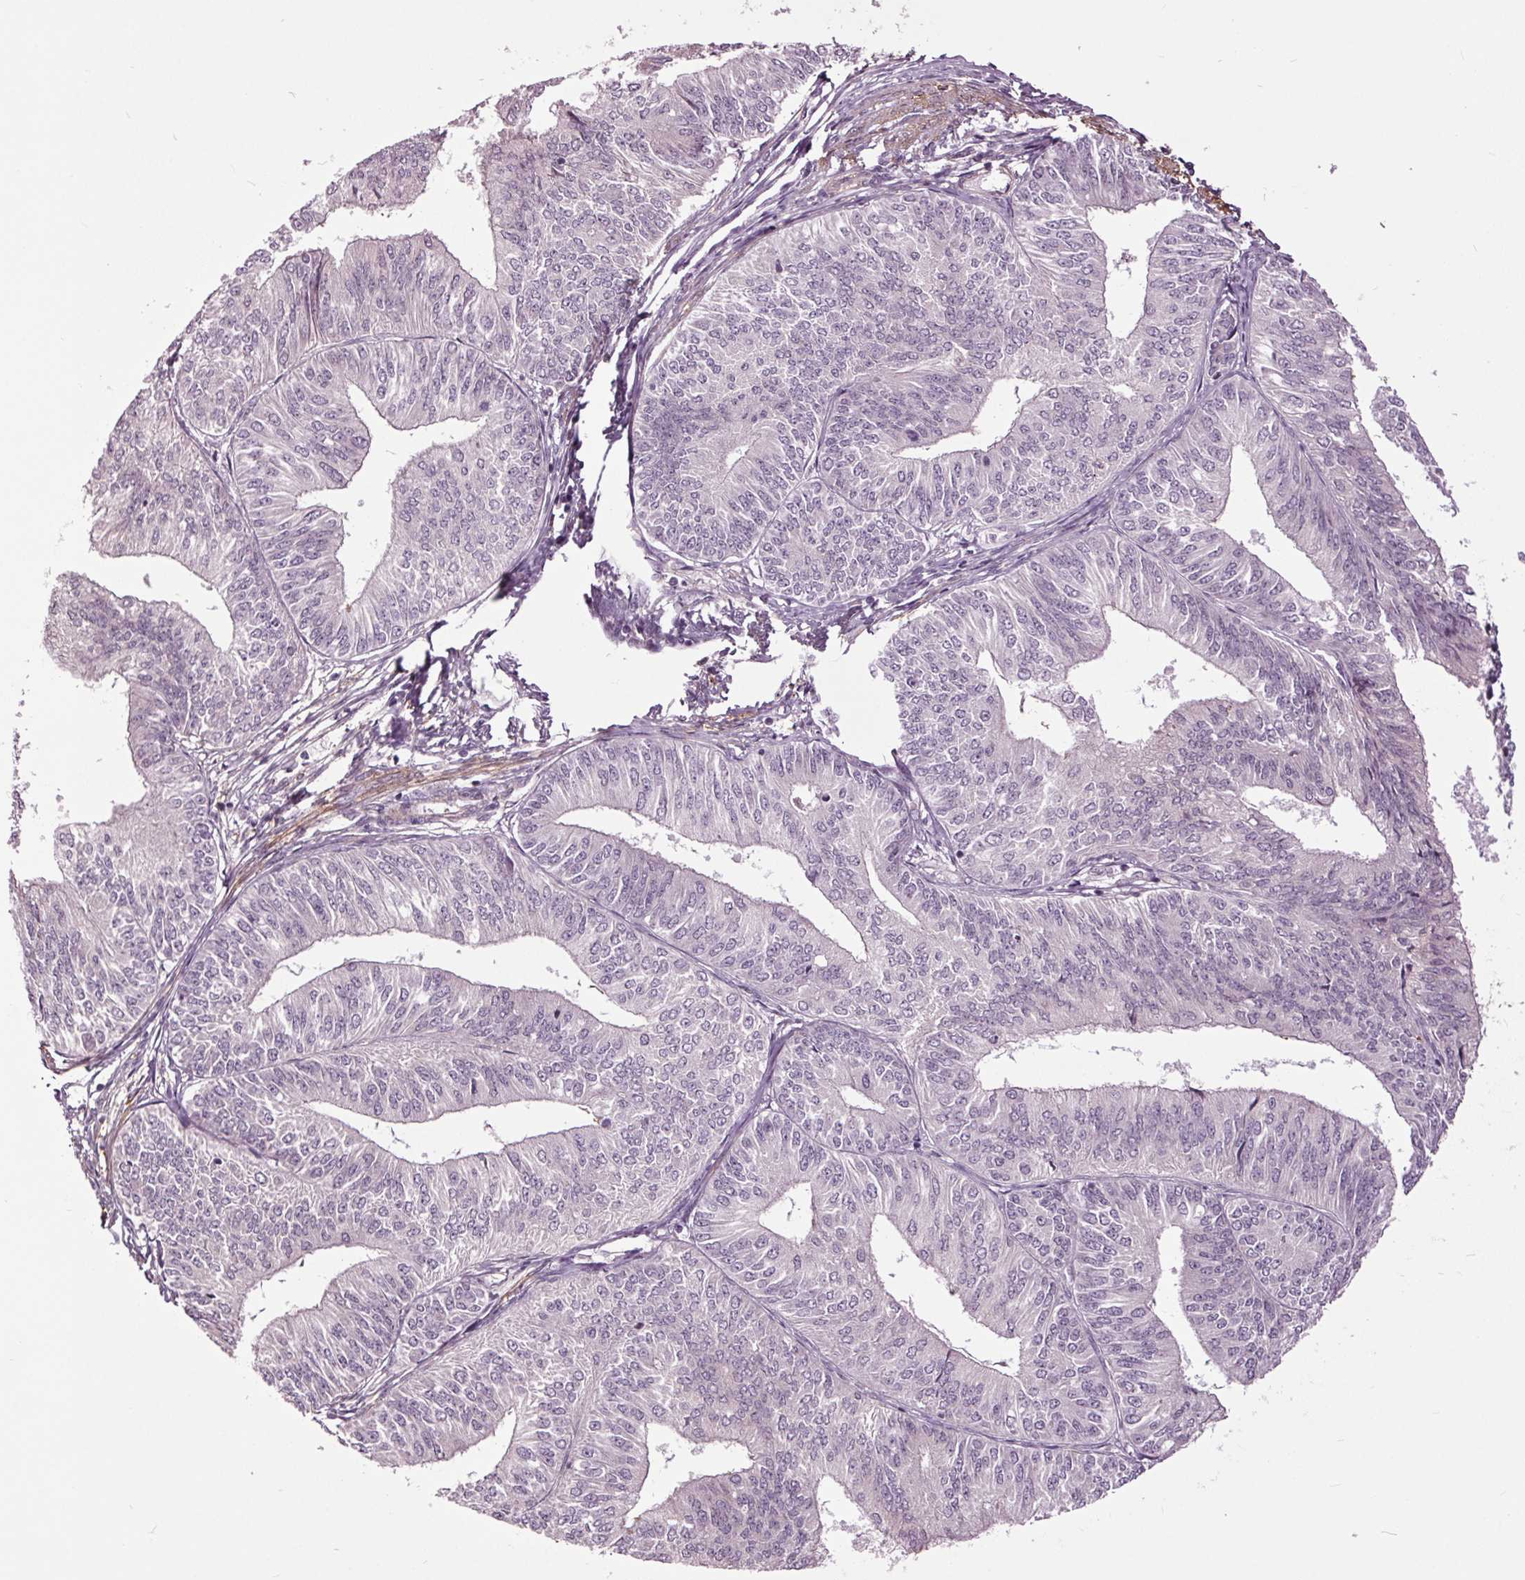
{"staining": {"intensity": "negative", "quantity": "none", "location": "none"}, "tissue": "endometrial cancer", "cell_type": "Tumor cells", "image_type": "cancer", "snomed": [{"axis": "morphology", "description": "Adenocarcinoma, NOS"}, {"axis": "topography", "description": "Endometrium"}], "caption": "Tumor cells show no significant positivity in endometrial cancer.", "gene": "HAUS5", "patient": {"sex": "female", "age": 58}}